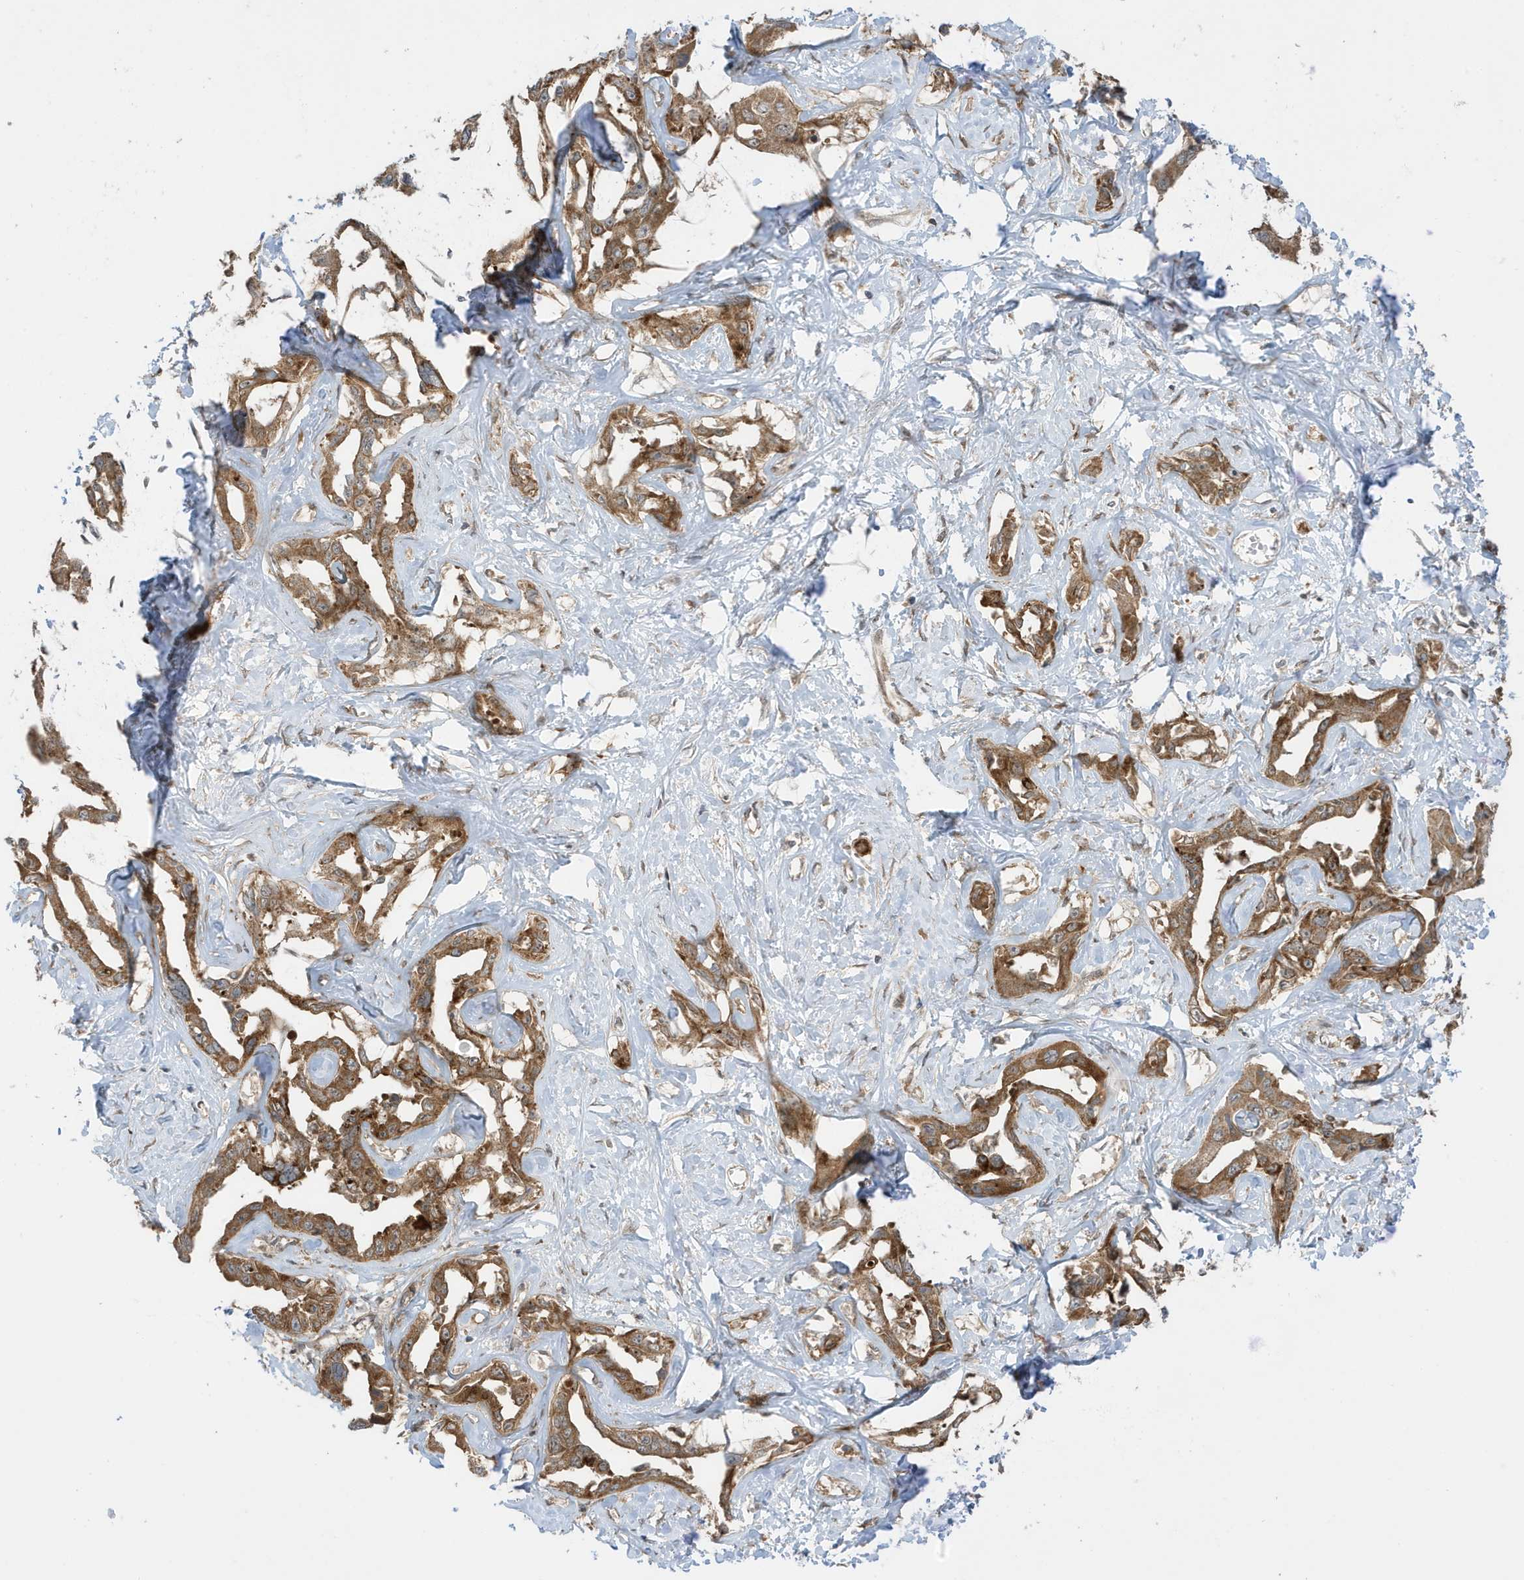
{"staining": {"intensity": "moderate", "quantity": ">75%", "location": "cytoplasmic/membranous"}, "tissue": "liver cancer", "cell_type": "Tumor cells", "image_type": "cancer", "snomed": [{"axis": "morphology", "description": "Cholangiocarcinoma"}, {"axis": "topography", "description": "Liver"}], "caption": "Liver cancer stained for a protein shows moderate cytoplasmic/membranous positivity in tumor cells.", "gene": "DHX36", "patient": {"sex": "male", "age": 59}}